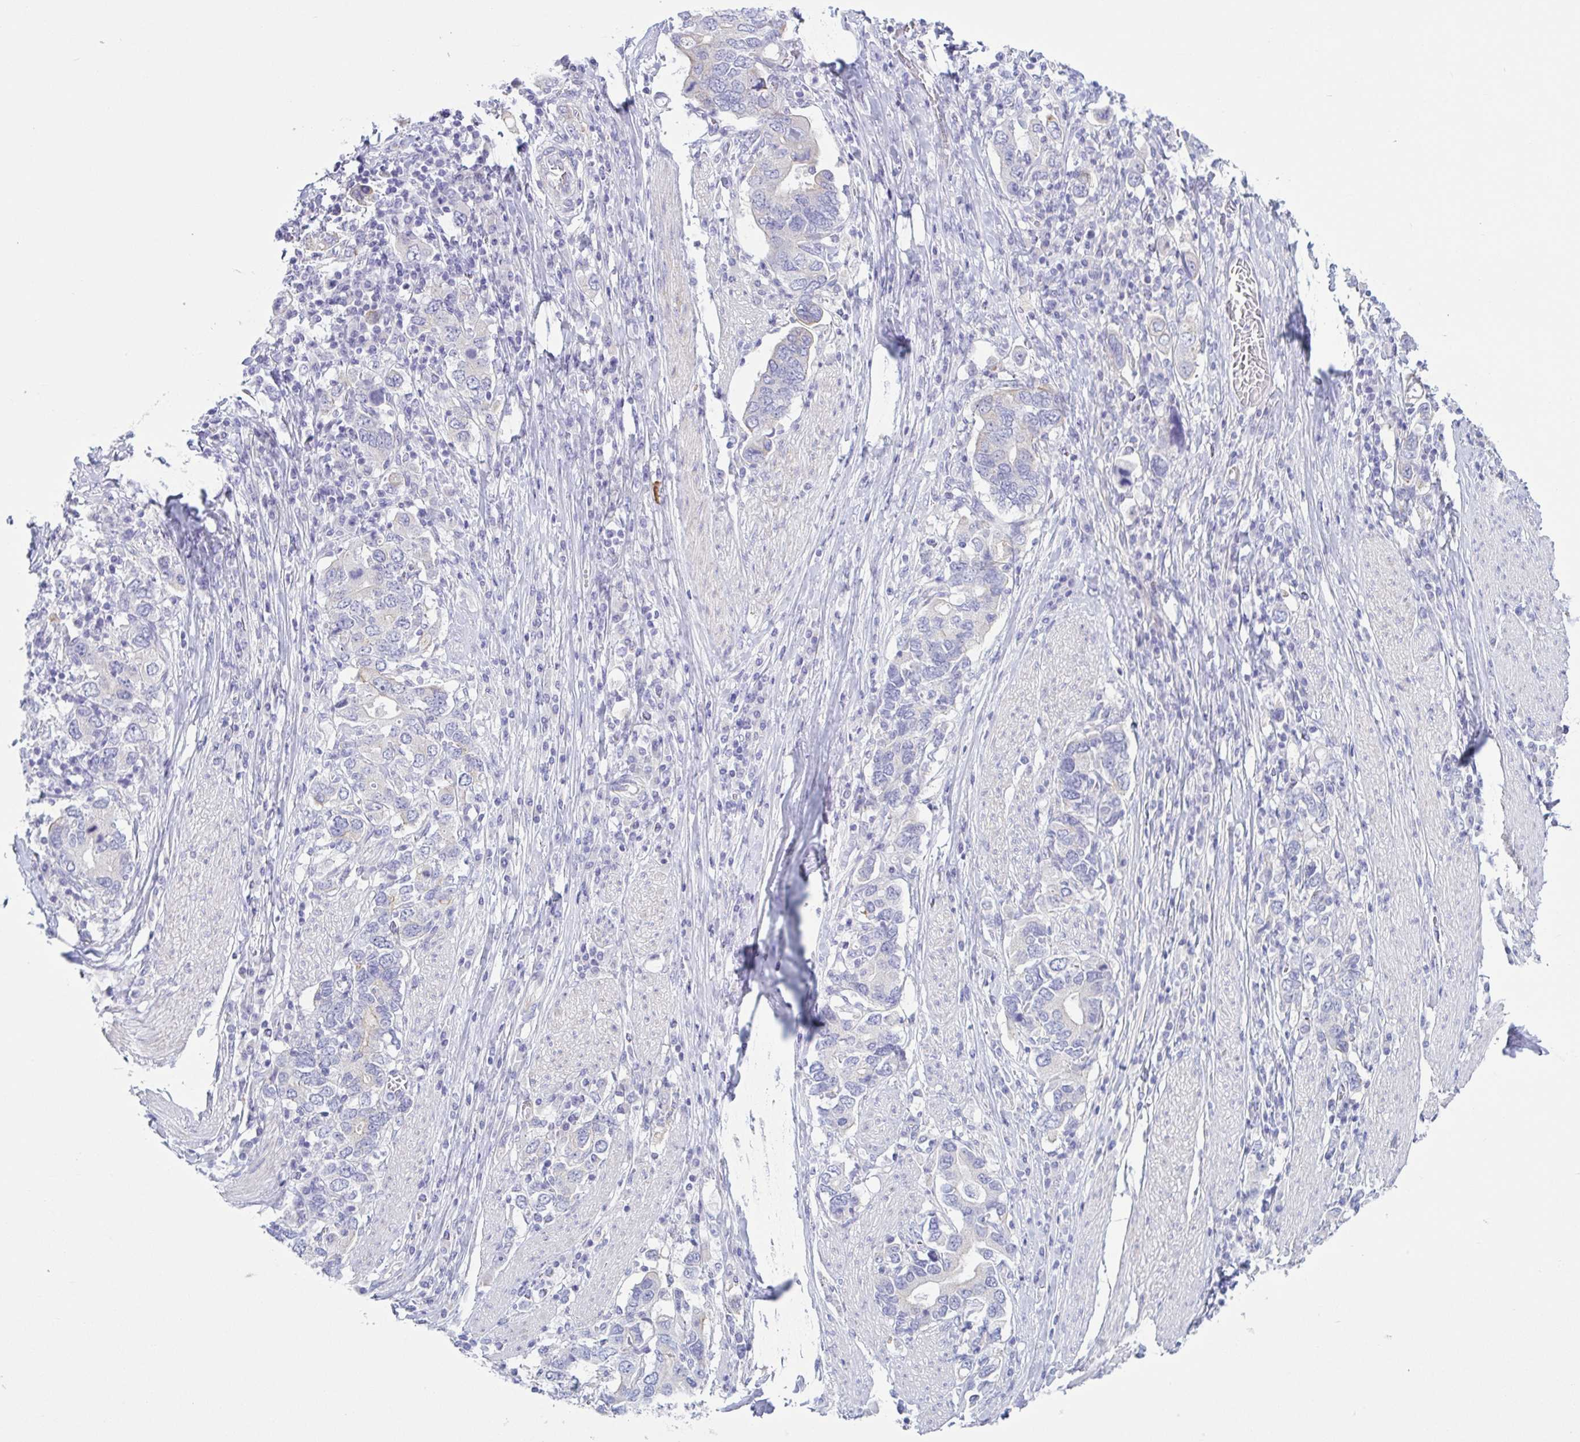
{"staining": {"intensity": "negative", "quantity": "none", "location": "none"}, "tissue": "stomach cancer", "cell_type": "Tumor cells", "image_type": "cancer", "snomed": [{"axis": "morphology", "description": "Adenocarcinoma, NOS"}, {"axis": "topography", "description": "Stomach, upper"}, {"axis": "topography", "description": "Stomach"}], "caption": "High magnification brightfield microscopy of adenocarcinoma (stomach) stained with DAB (3,3'-diaminobenzidine) (brown) and counterstained with hematoxylin (blue): tumor cells show no significant staining.", "gene": "TNNI2", "patient": {"sex": "male", "age": 62}}